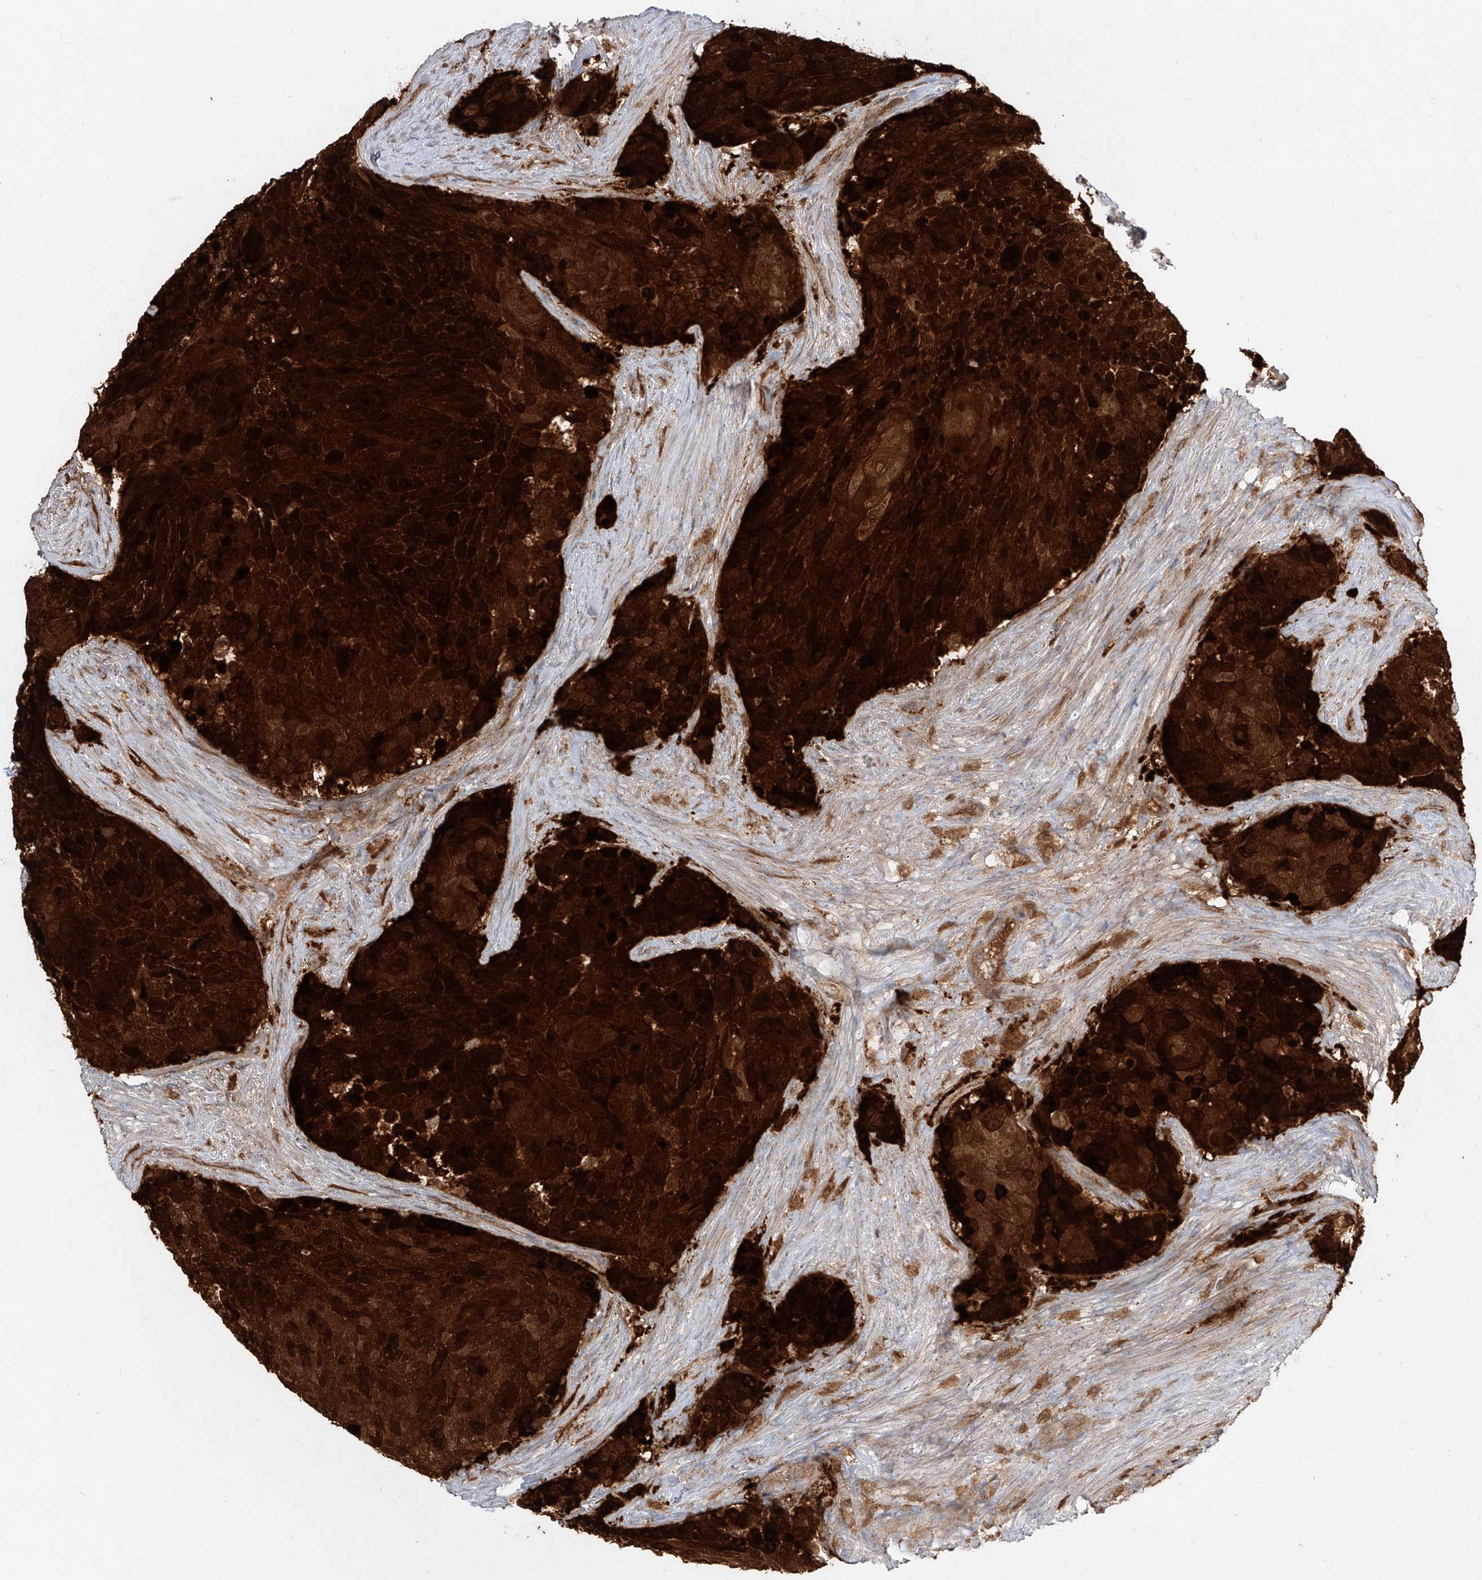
{"staining": {"intensity": "strong", "quantity": ">75%", "location": "cytoplasmic/membranous"}, "tissue": "urothelial cancer", "cell_type": "Tumor cells", "image_type": "cancer", "snomed": [{"axis": "morphology", "description": "Urothelial carcinoma, High grade"}, {"axis": "topography", "description": "Urinary bladder"}], "caption": "A brown stain labels strong cytoplasmic/membranous staining of a protein in human urothelial cancer tumor cells.", "gene": "KYNU", "patient": {"sex": "female", "age": 63}}